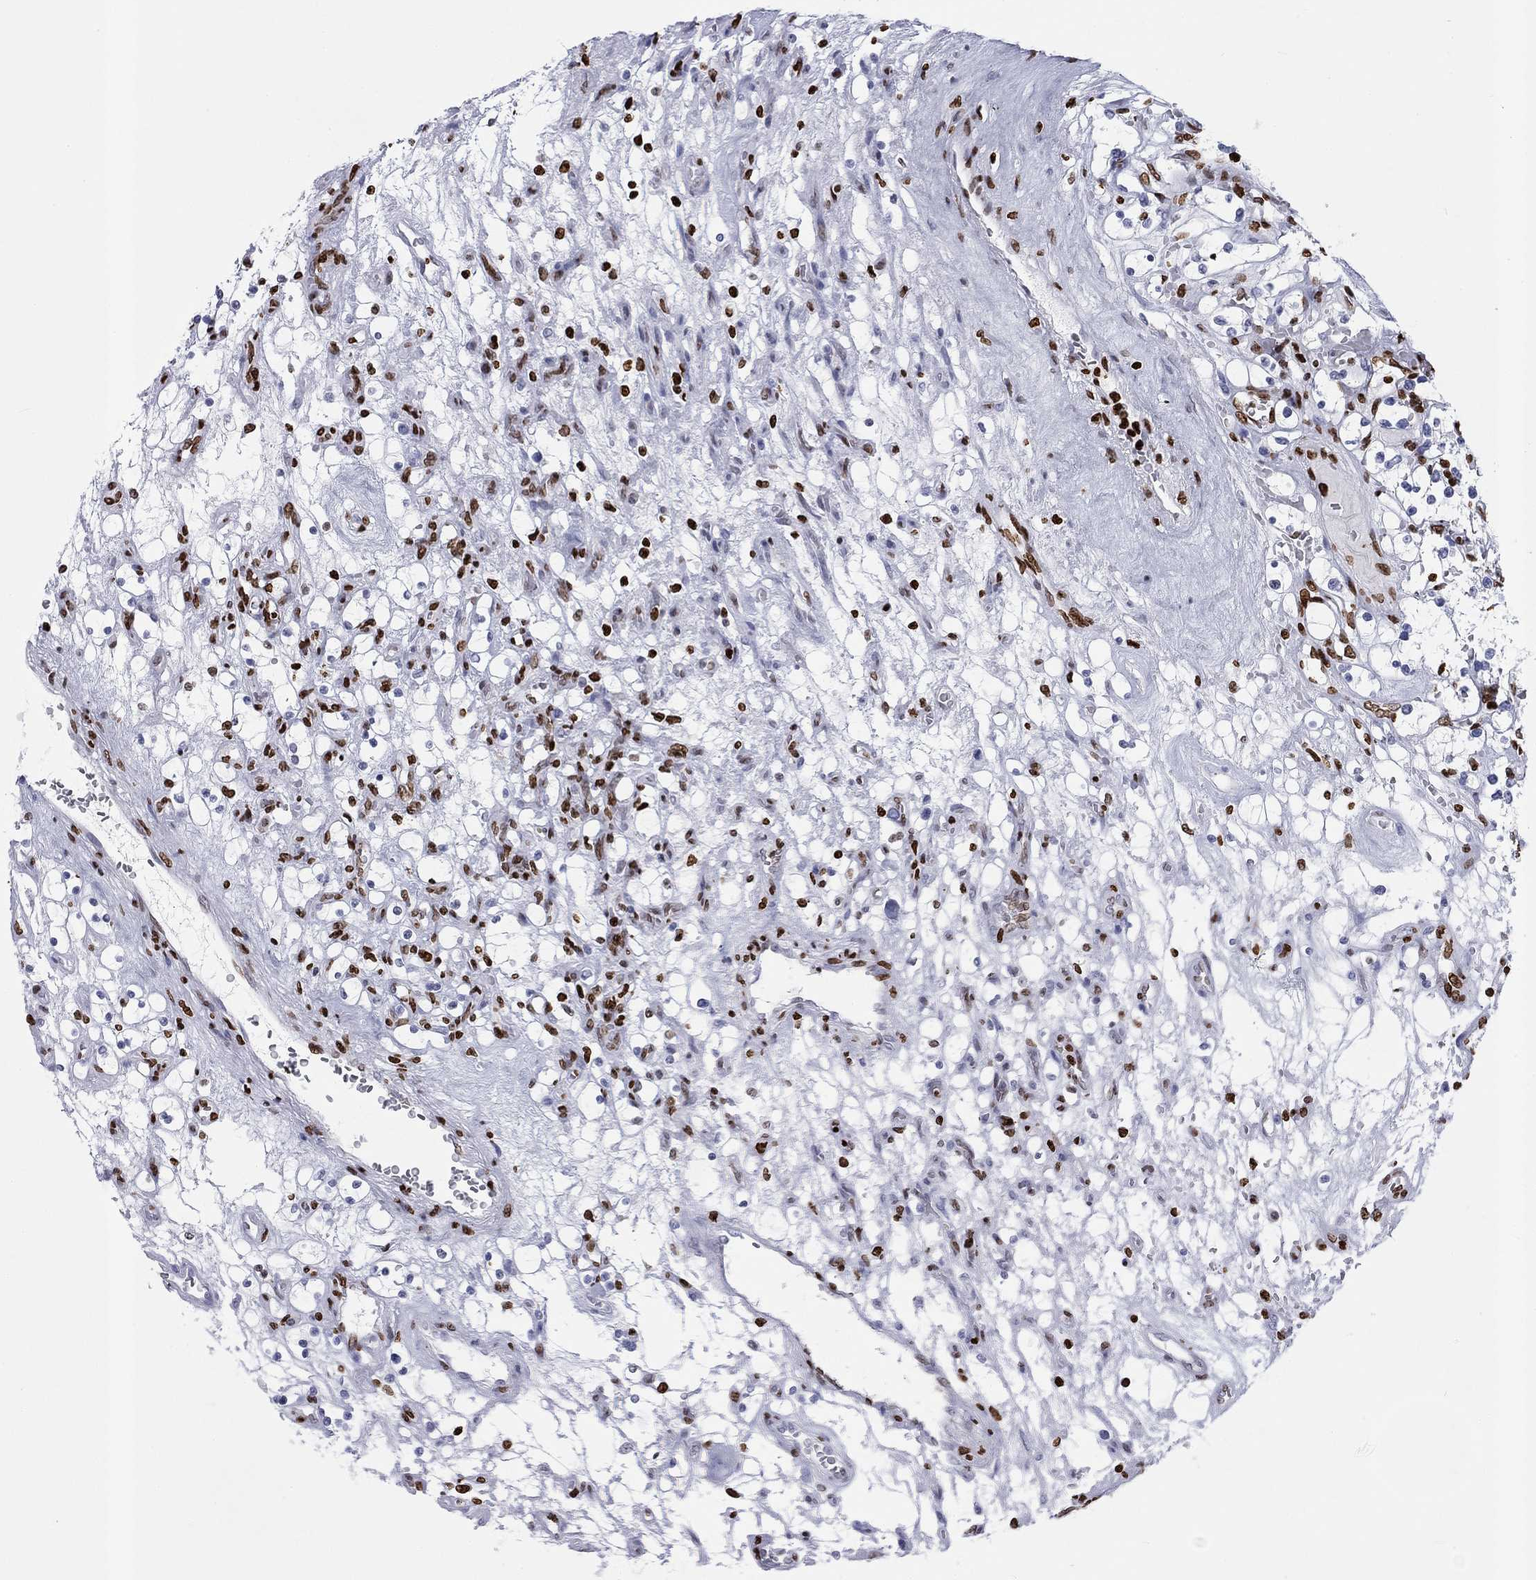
{"staining": {"intensity": "strong", "quantity": "25%-75%", "location": "nuclear"}, "tissue": "renal cancer", "cell_type": "Tumor cells", "image_type": "cancer", "snomed": [{"axis": "morphology", "description": "Adenocarcinoma, NOS"}, {"axis": "topography", "description": "Kidney"}], "caption": "Protein expression analysis of adenocarcinoma (renal) reveals strong nuclear expression in approximately 25%-75% of tumor cells. (Stains: DAB (3,3'-diaminobenzidine) in brown, nuclei in blue, Microscopy: brightfield microscopy at high magnification).", "gene": "H1-5", "patient": {"sex": "female", "age": 69}}